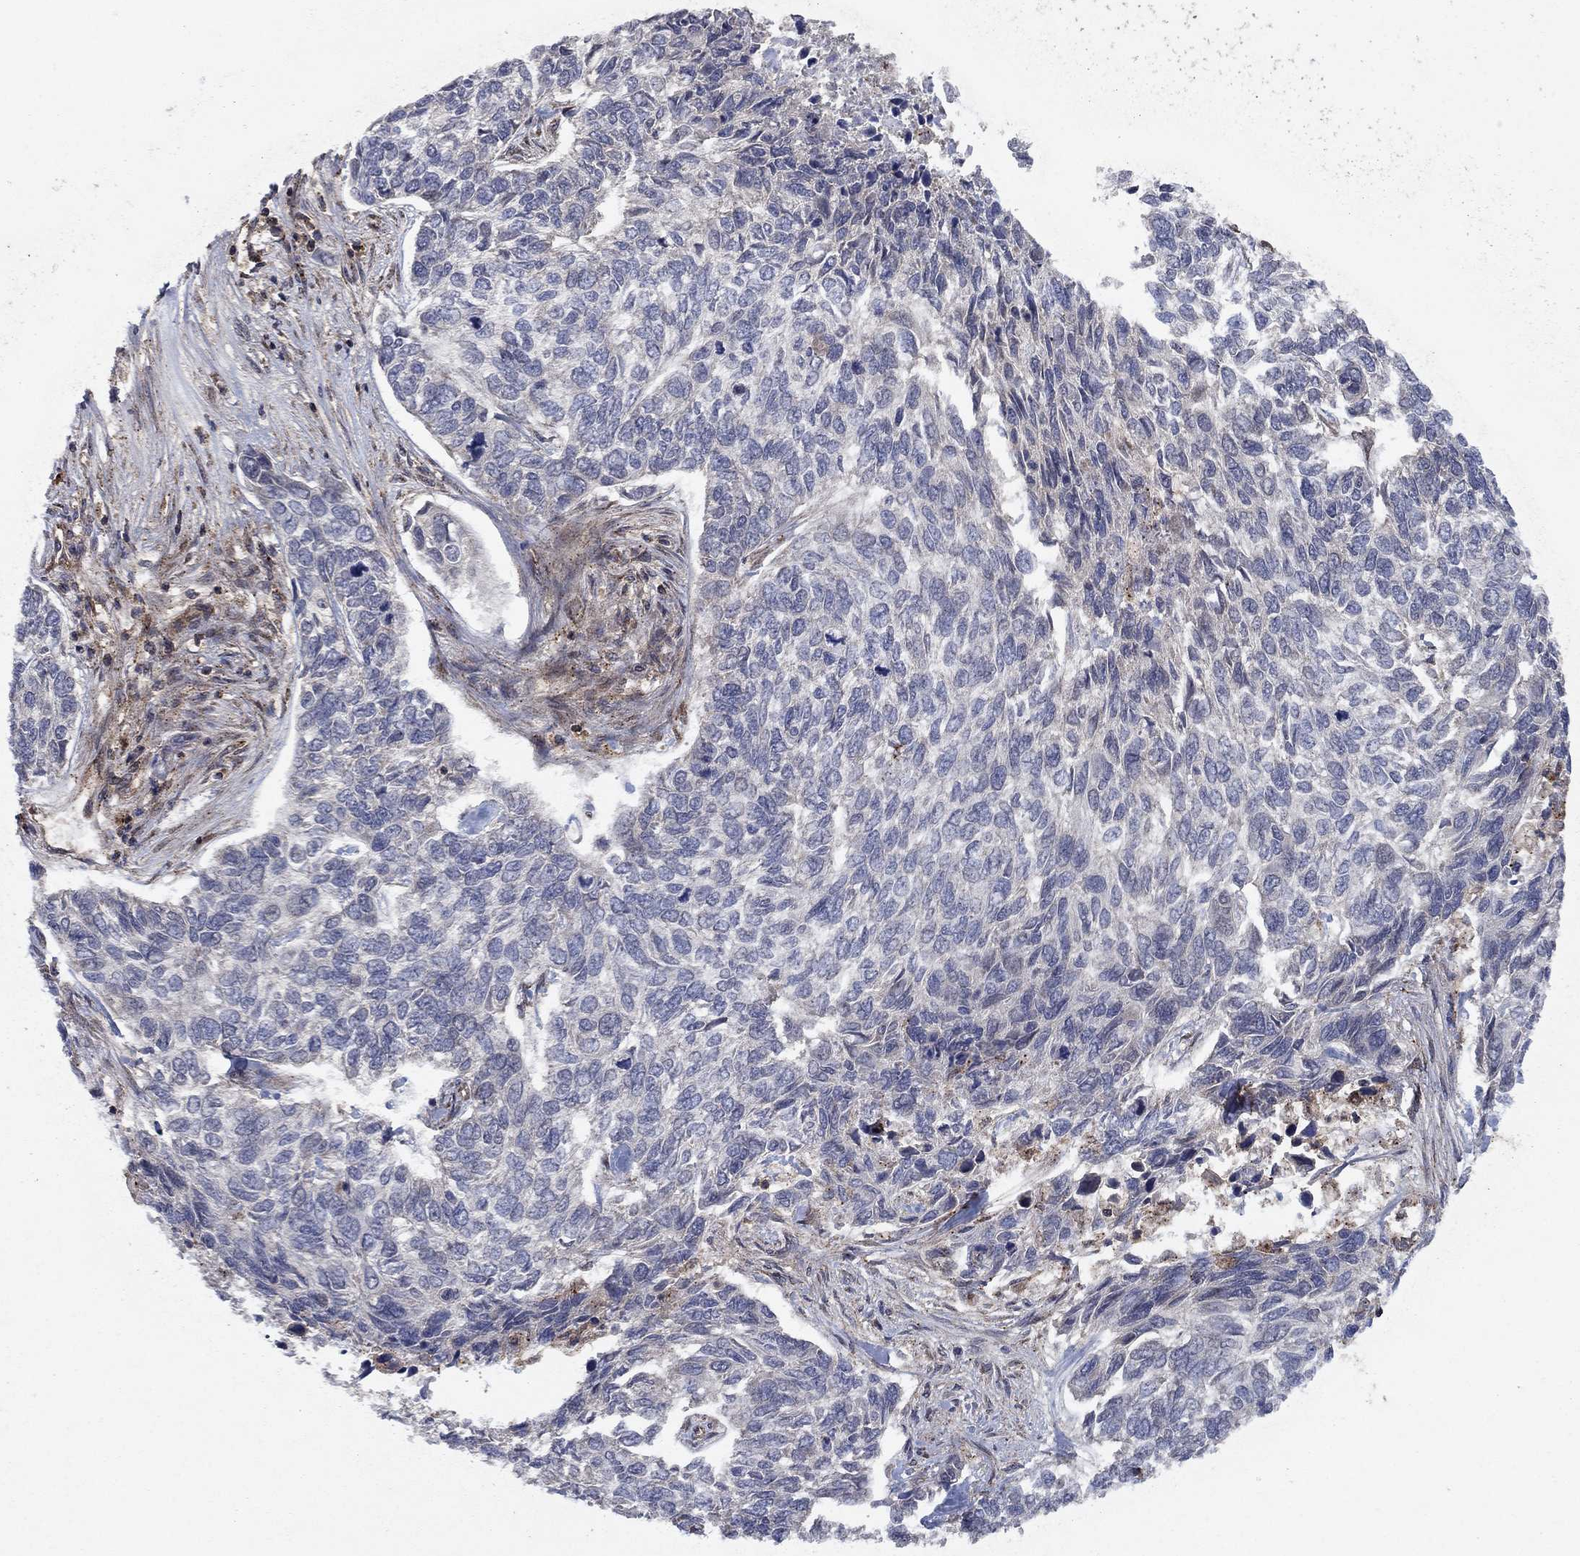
{"staining": {"intensity": "negative", "quantity": "none", "location": "none"}, "tissue": "skin cancer", "cell_type": "Tumor cells", "image_type": "cancer", "snomed": [{"axis": "morphology", "description": "Basal cell carcinoma"}, {"axis": "topography", "description": "Skin"}], "caption": "Image shows no protein expression in tumor cells of skin cancer (basal cell carcinoma) tissue.", "gene": "IFI35", "patient": {"sex": "female", "age": 65}}